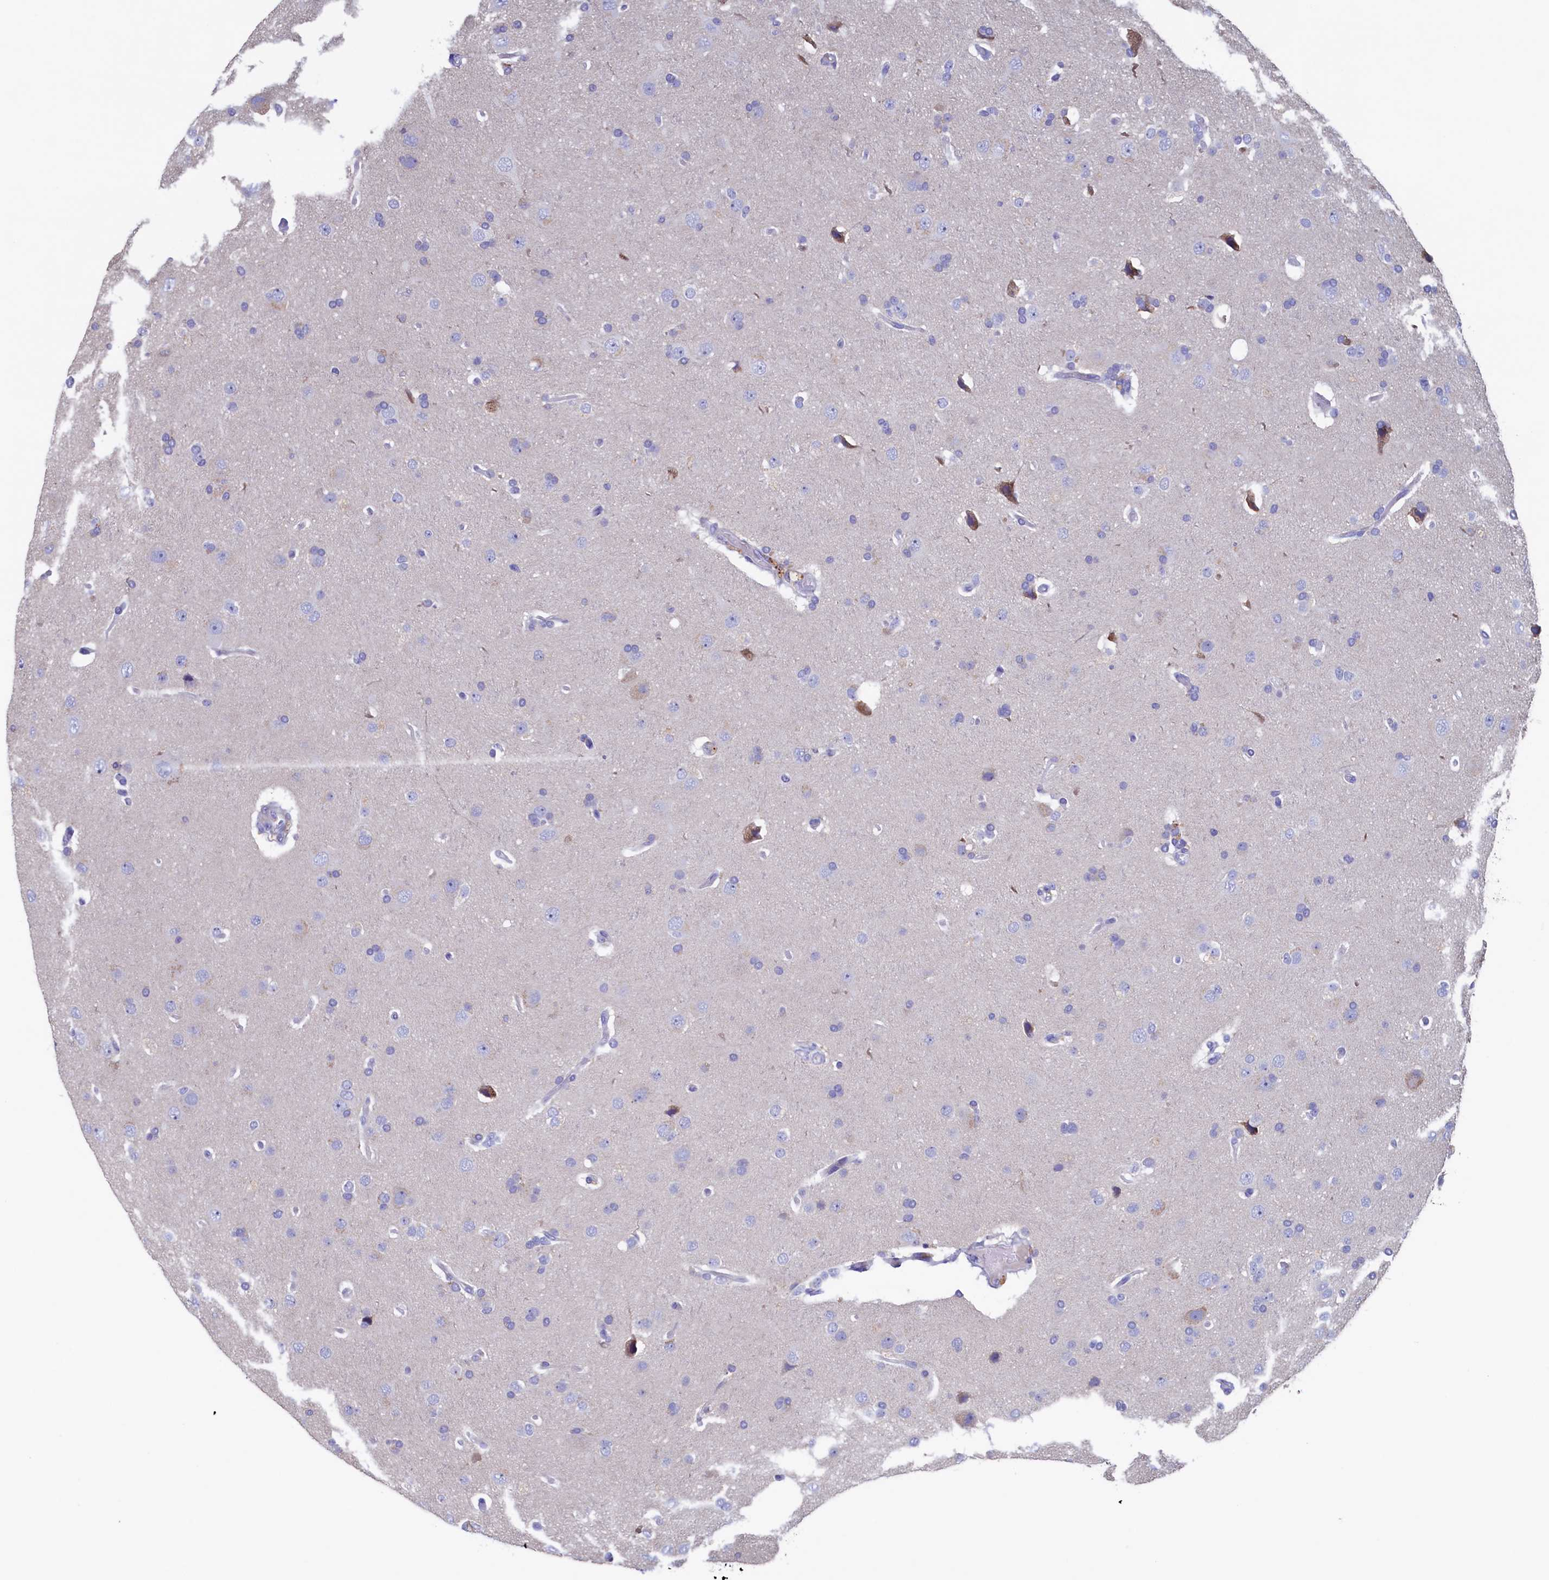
{"staining": {"intensity": "negative", "quantity": "none", "location": "none"}, "tissue": "glioma", "cell_type": "Tumor cells", "image_type": "cancer", "snomed": [{"axis": "morphology", "description": "Glioma, malignant, High grade"}, {"axis": "topography", "description": "Brain"}], "caption": "DAB immunohistochemical staining of human high-grade glioma (malignant) reveals no significant expression in tumor cells.", "gene": "CBLIF", "patient": {"sex": "male", "age": 72}}